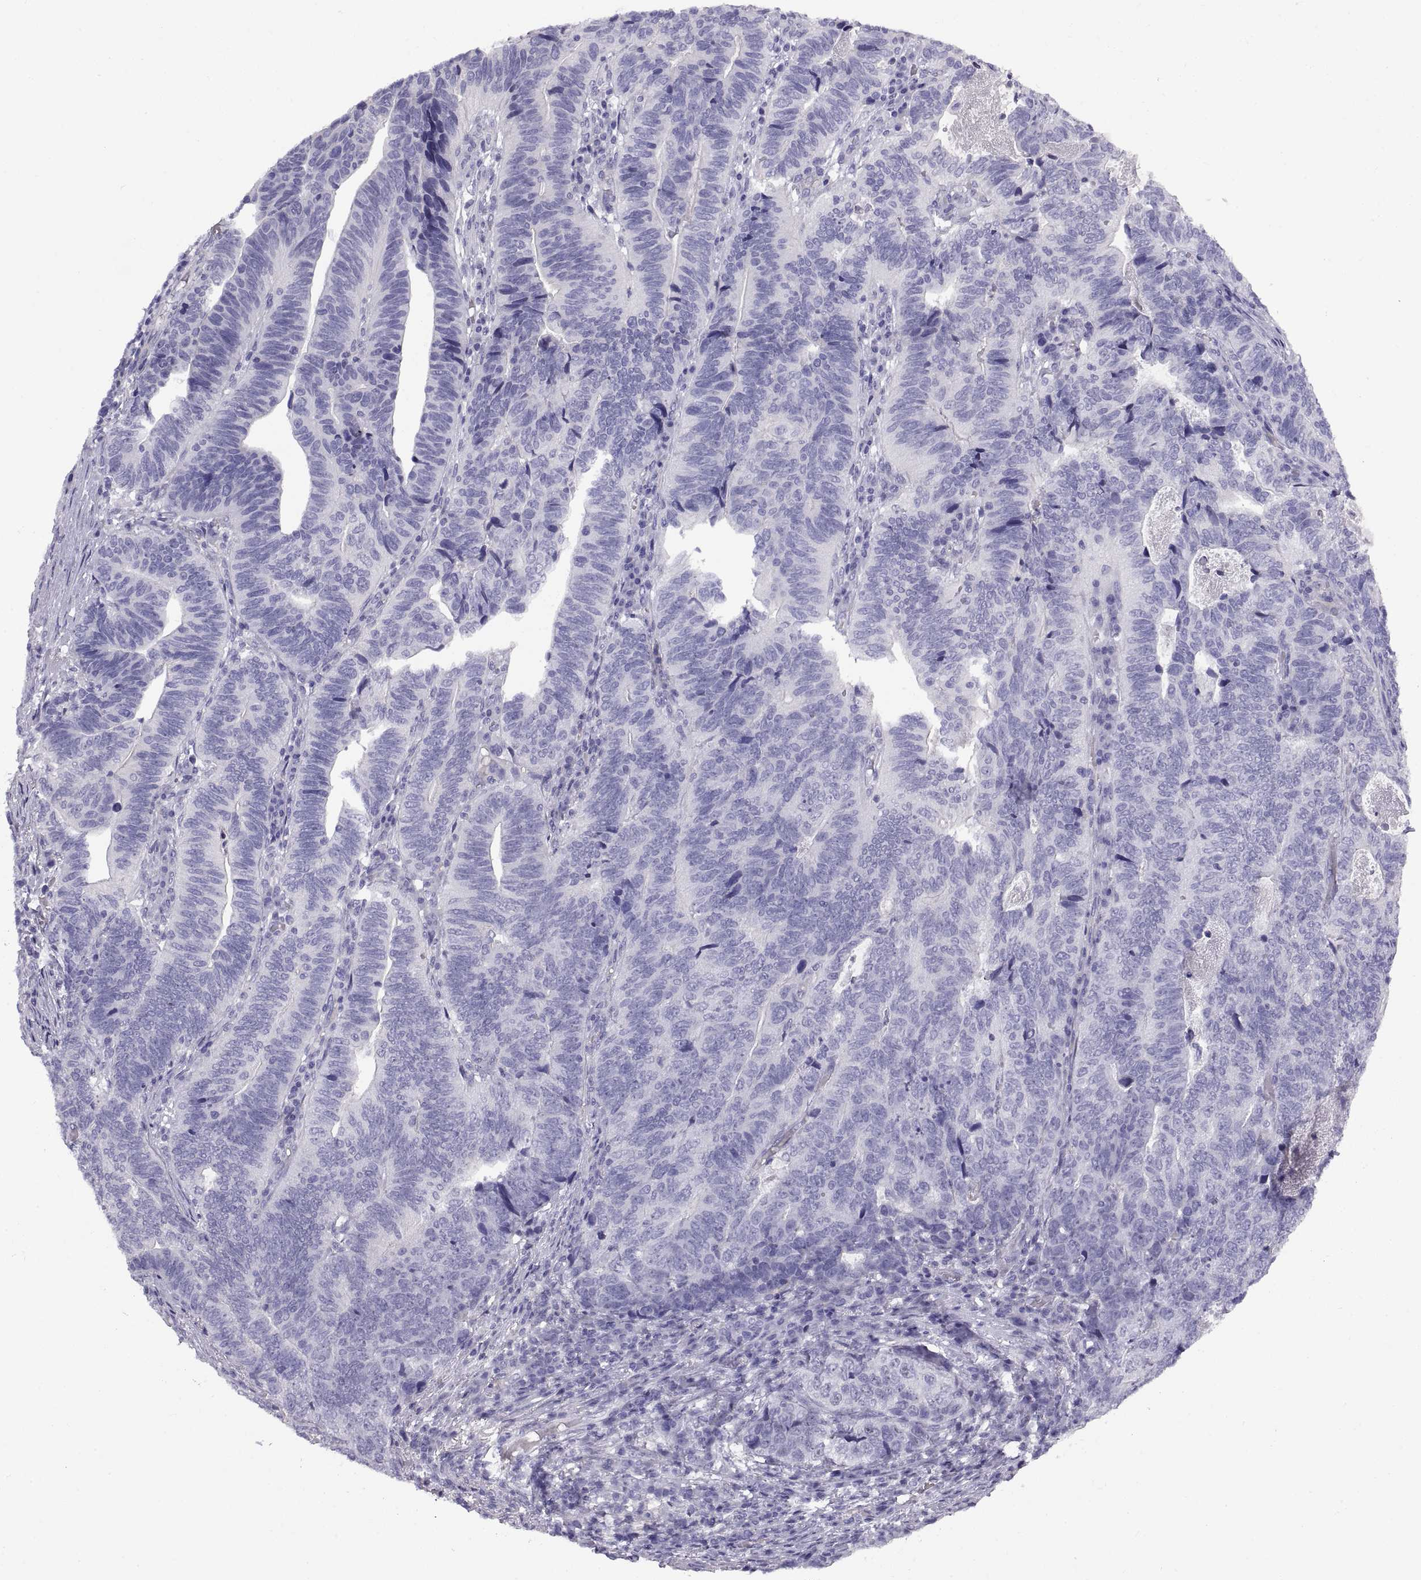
{"staining": {"intensity": "negative", "quantity": "none", "location": "none"}, "tissue": "stomach cancer", "cell_type": "Tumor cells", "image_type": "cancer", "snomed": [{"axis": "morphology", "description": "Adenocarcinoma, NOS"}, {"axis": "topography", "description": "Stomach, upper"}], "caption": "An immunohistochemistry (IHC) photomicrograph of stomach cancer is shown. There is no staining in tumor cells of stomach cancer. The staining is performed using DAB (3,3'-diaminobenzidine) brown chromogen with nuclei counter-stained in using hematoxylin.", "gene": "CRYBB3", "patient": {"sex": "female", "age": 67}}